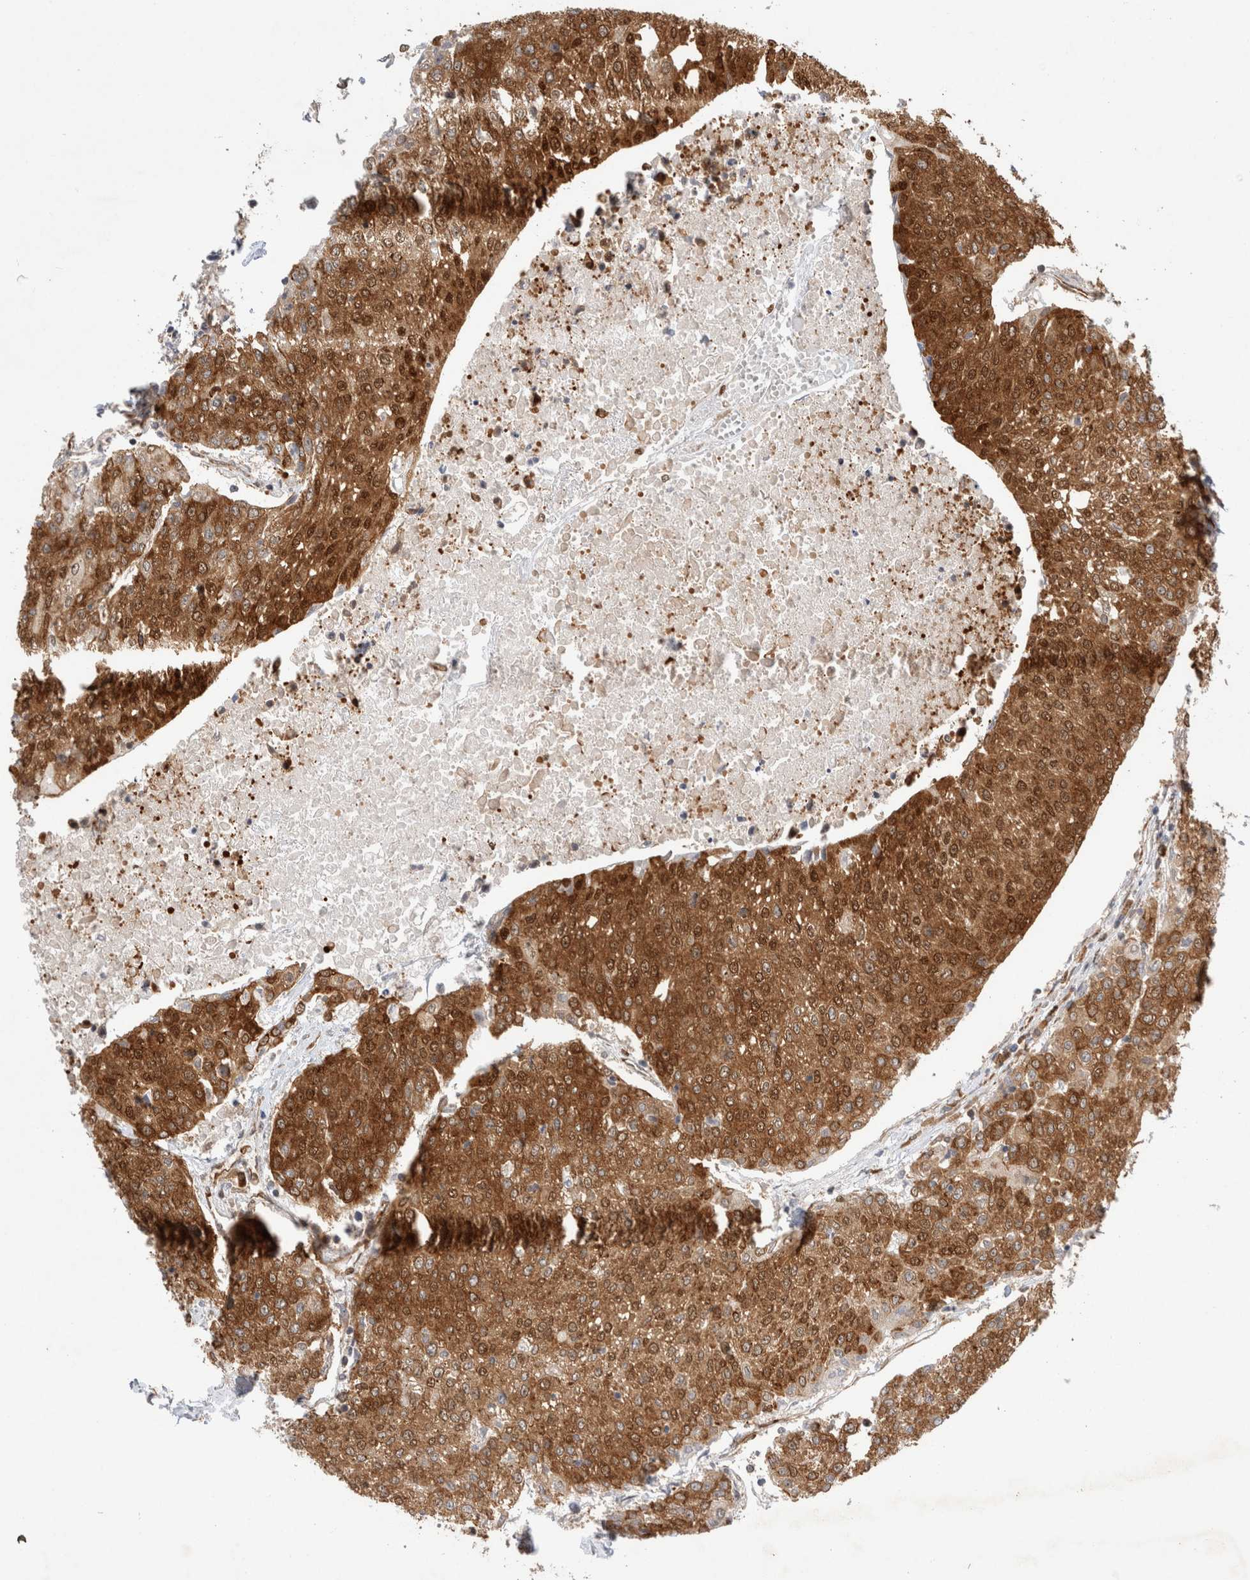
{"staining": {"intensity": "strong", "quantity": ">75%", "location": "cytoplasmic/membranous"}, "tissue": "urothelial cancer", "cell_type": "Tumor cells", "image_type": "cancer", "snomed": [{"axis": "morphology", "description": "Urothelial carcinoma, High grade"}, {"axis": "topography", "description": "Urinary bladder"}], "caption": "Tumor cells exhibit high levels of strong cytoplasmic/membranous positivity in about >75% of cells in human urothelial cancer.", "gene": "TCF4", "patient": {"sex": "female", "age": 85}}